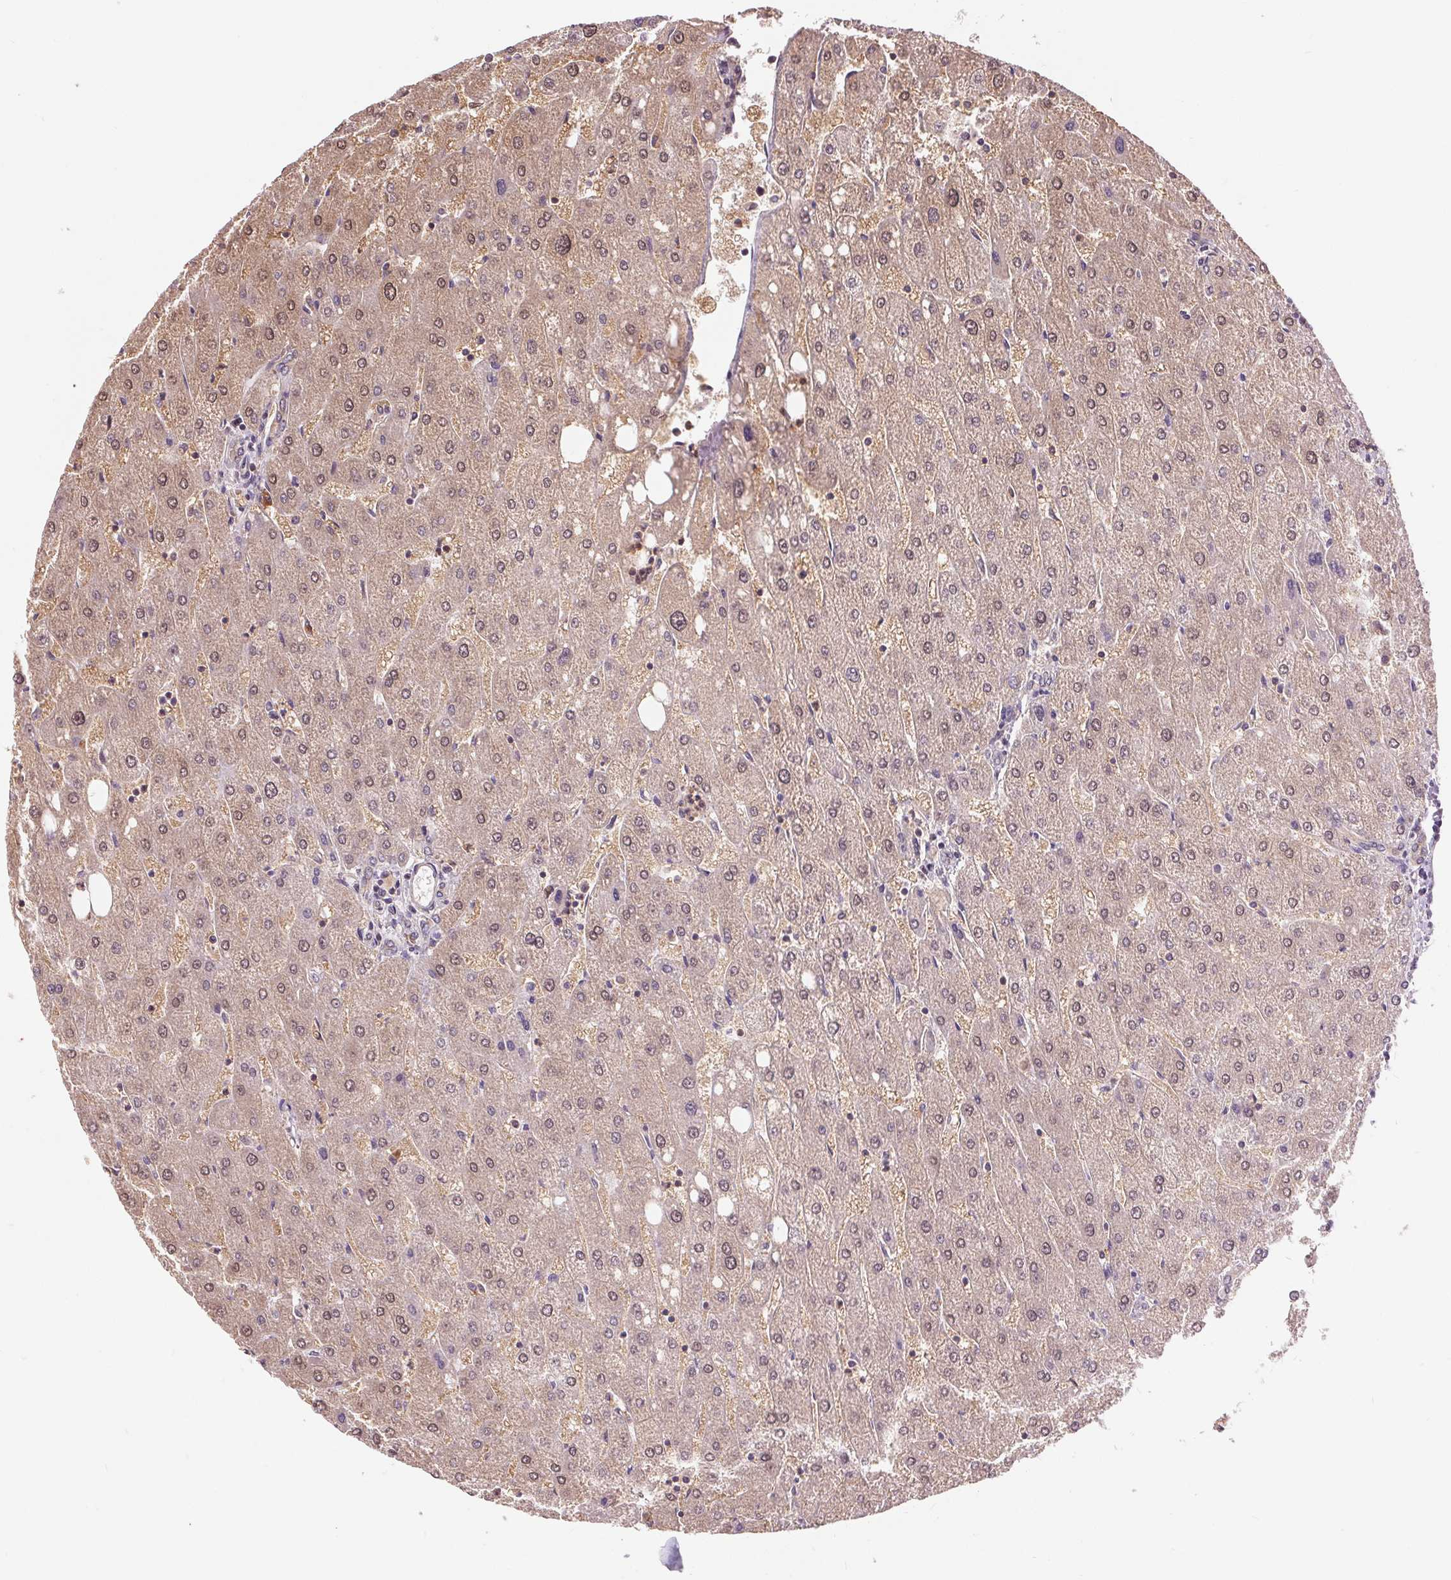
{"staining": {"intensity": "weak", "quantity": "25%-75%", "location": "nuclear"}, "tissue": "liver", "cell_type": "Cholangiocytes", "image_type": "normal", "snomed": [{"axis": "morphology", "description": "Normal tissue, NOS"}, {"axis": "topography", "description": "Liver"}], "caption": "A histopathology image of liver stained for a protein exhibits weak nuclear brown staining in cholangiocytes.", "gene": "TMEM273", "patient": {"sex": "male", "age": 67}}